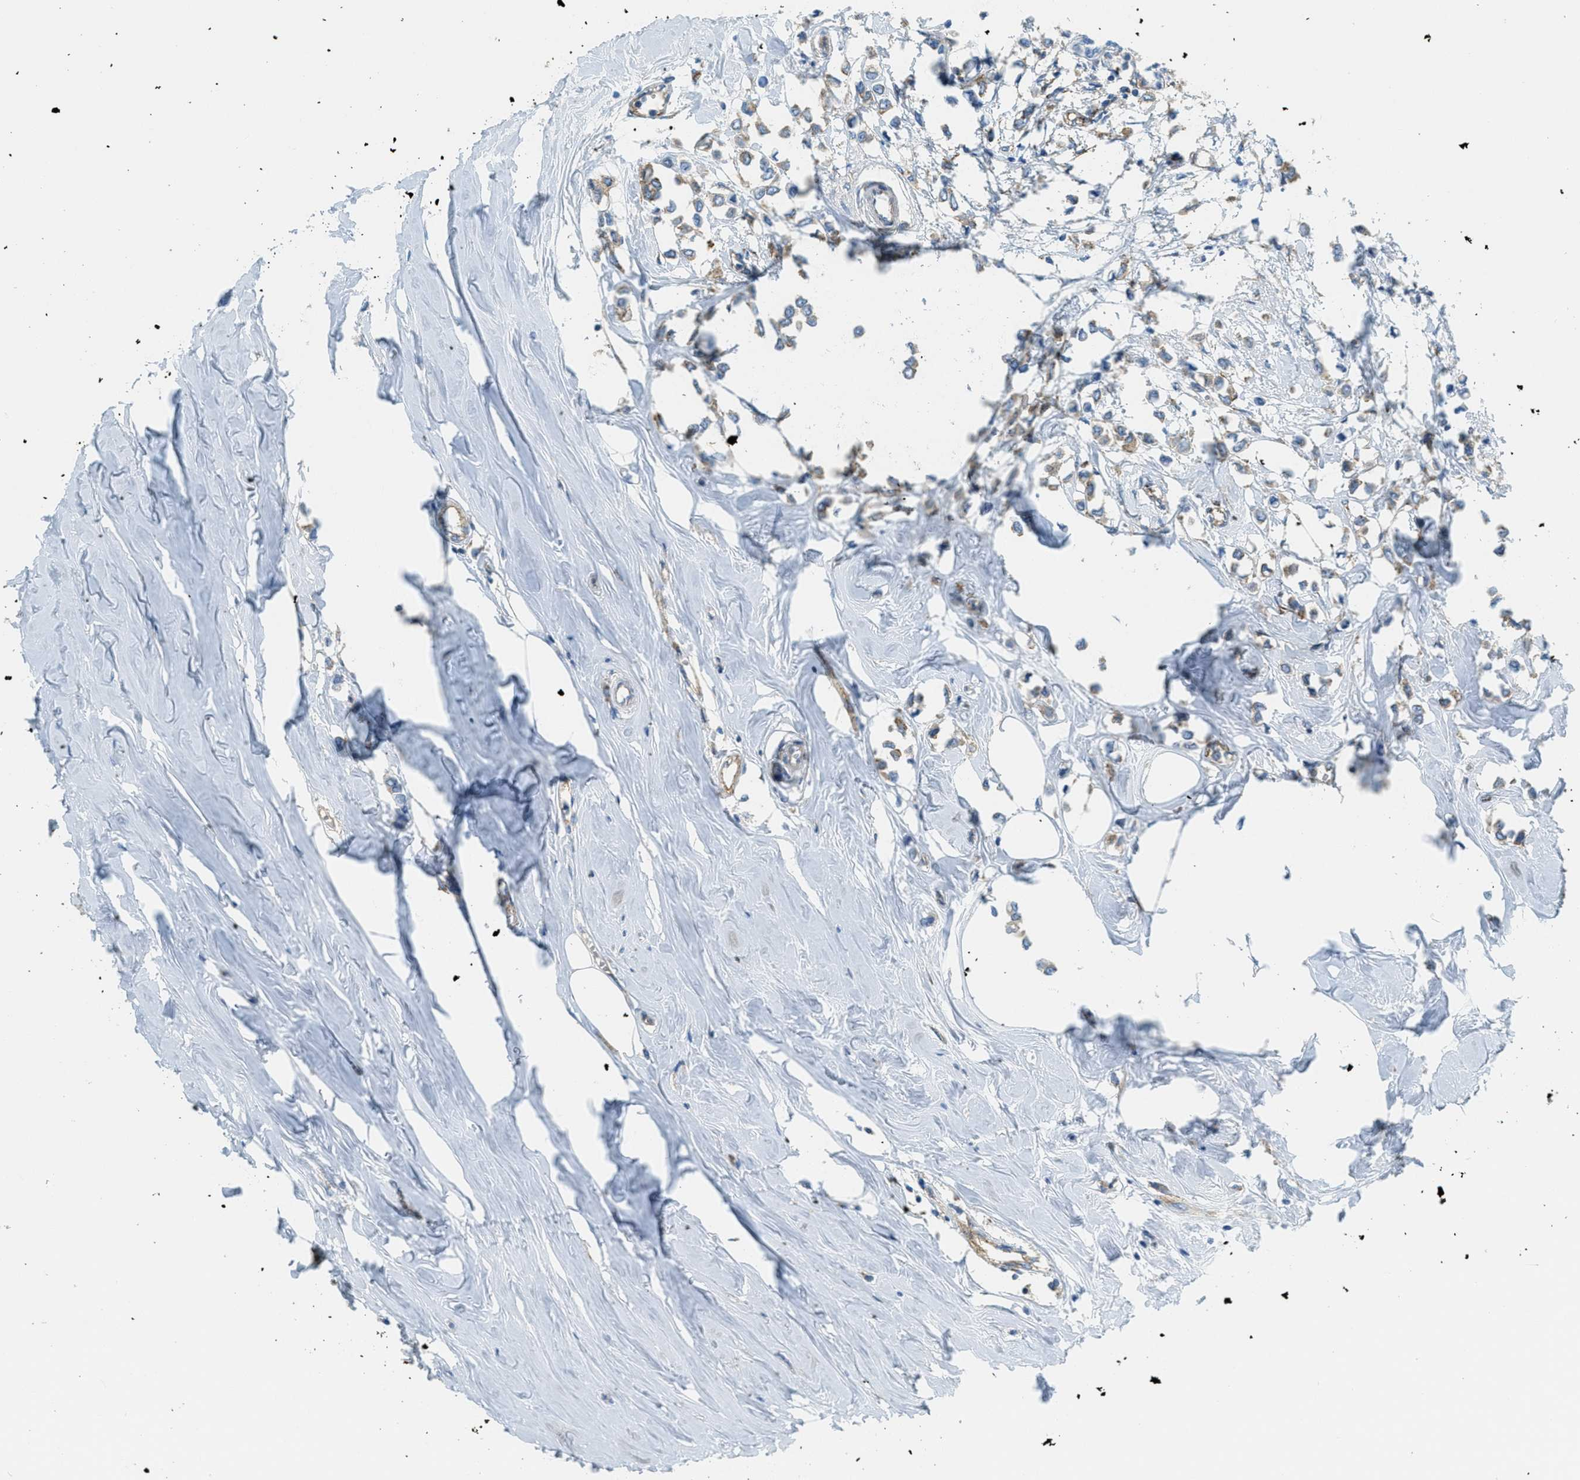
{"staining": {"intensity": "weak", "quantity": ">75%", "location": "cytoplasmic/membranous"}, "tissue": "breast cancer", "cell_type": "Tumor cells", "image_type": "cancer", "snomed": [{"axis": "morphology", "description": "Lobular carcinoma"}, {"axis": "topography", "description": "Breast"}], "caption": "Lobular carcinoma (breast) was stained to show a protein in brown. There is low levels of weak cytoplasmic/membranous staining in about >75% of tumor cells. (DAB IHC, brown staining for protein, blue staining for nuclei).", "gene": "AP2B1", "patient": {"sex": "female", "age": 51}}